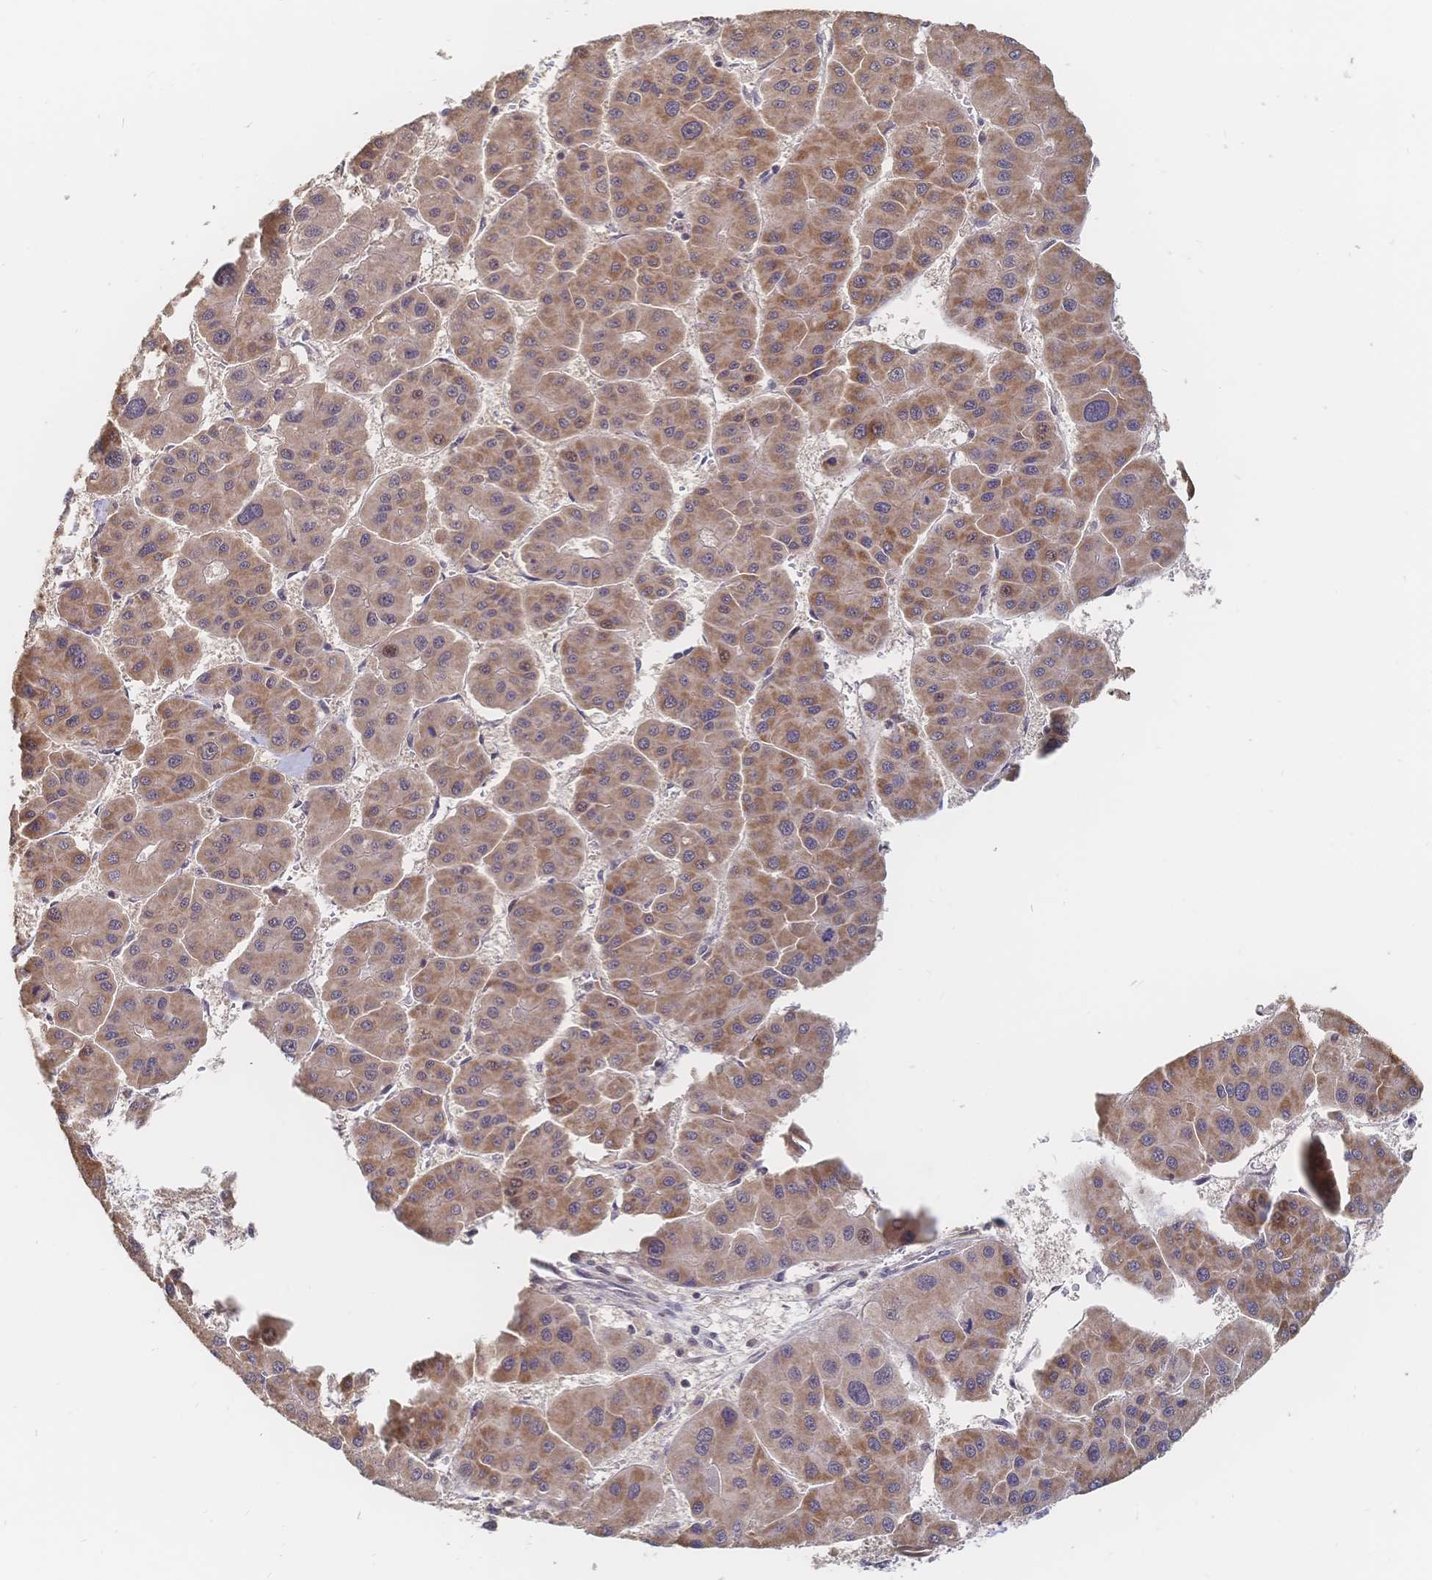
{"staining": {"intensity": "moderate", "quantity": ">75%", "location": "cytoplasmic/membranous"}, "tissue": "liver cancer", "cell_type": "Tumor cells", "image_type": "cancer", "snomed": [{"axis": "morphology", "description": "Carcinoma, Hepatocellular, NOS"}, {"axis": "topography", "description": "Liver"}], "caption": "Liver cancer (hepatocellular carcinoma) stained with a brown dye demonstrates moderate cytoplasmic/membranous positive expression in approximately >75% of tumor cells.", "gene": "LRP5", "patient": {"sex": "male", "age": 73}}